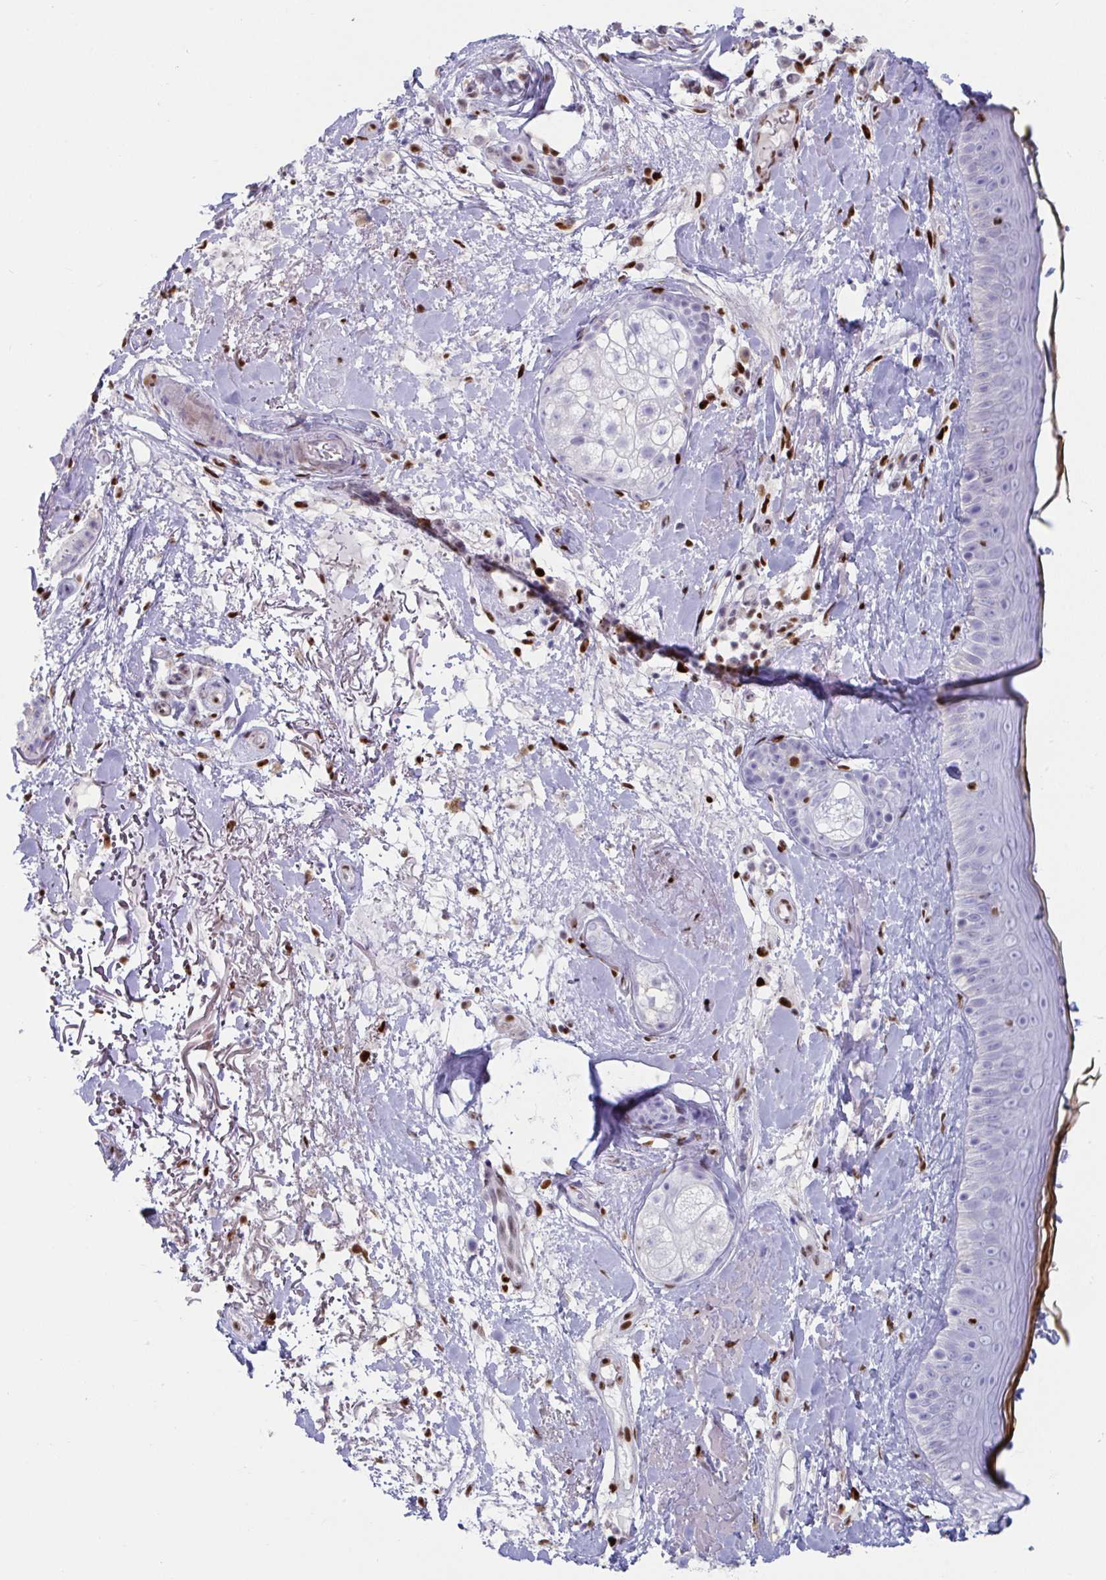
{"staining": {"intensity": "negative", "quantity": "none", "location": "none"}, "tissue": "skin", "cell_type": "Fibroblasts", "image_type": "normal", "snomed": [{"axis": "morphology", "description": "Normal tissue, NOS"}, {"axis": "topography", "description": "Skin"}], "caption": "Immunohistochemistry micrograph of normal skin: human skin stained with DAB displays no significant protein positivity in fibroblasts. (IHC, brightfield microscopy, high magnification).", "gene": "ZNF586", "patient": {"sex": "male", "age": 73}}